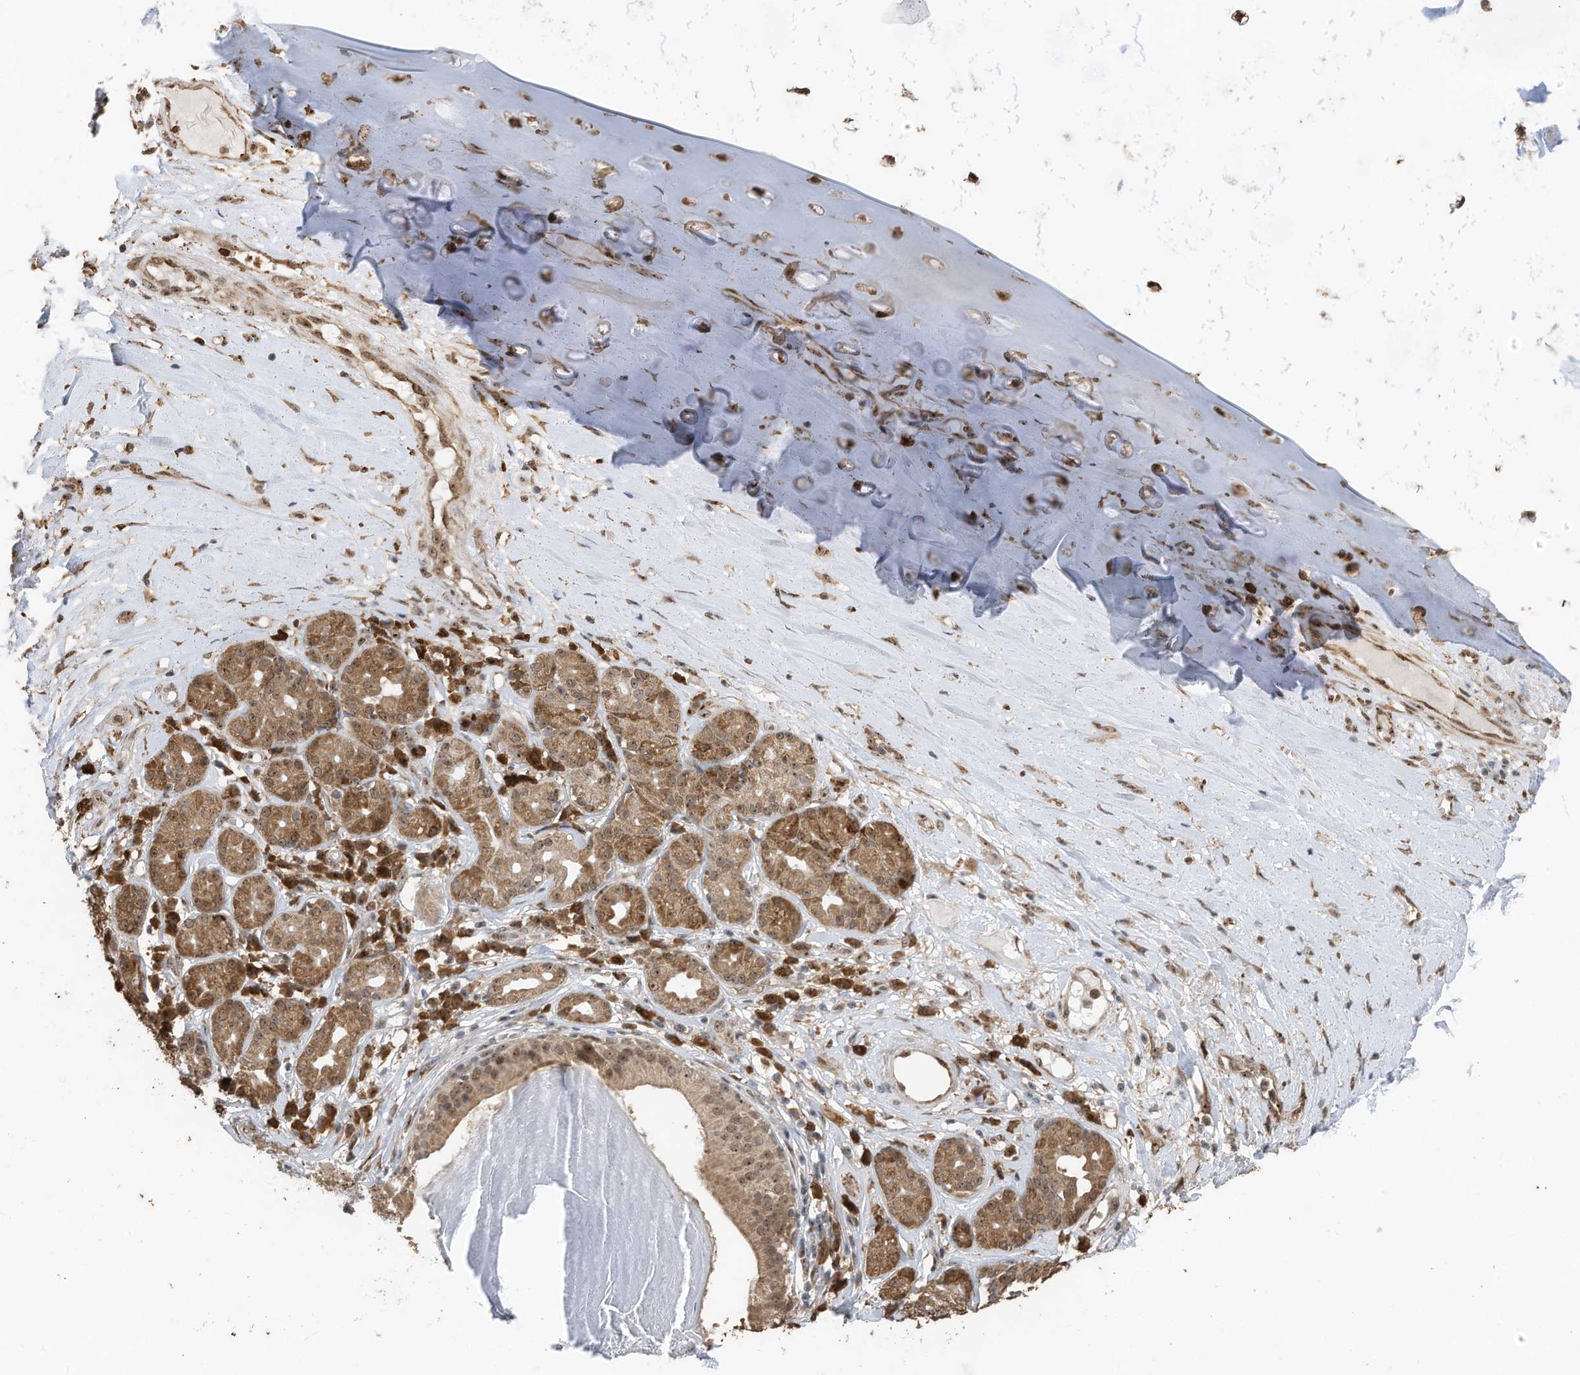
{"staining": {"intensity": "moderate", "quantity": ">75%", "location": "cytoplasmic/membranous,nuclear"}, "tissue": "adipose tissue", "cell_type": "Adipocytes", "image_type": "normal", "snomed": [{"axis": "morphology", "description": "Normal tissue, NOS"}, {"axis": "morphology", "description": "Basal cell carcinoma"}, {"axis": "topography", "description": "Cartilage tissue"}, {"axis": "topography", "description": "Nasopharynx"}, {"axis": "topography", "description": "Oral tissue"}], "caption": "DAB (3,3'-diaminobenzidine) immunohistochemical staining of unremarkable adipose tissue displays moderate cytoplasmic/membranous,nuclear protein expression in approximately >75% of adipocytes.", "gene": "ERLEC1", "patient": {"sex": "female", "age": 77}}